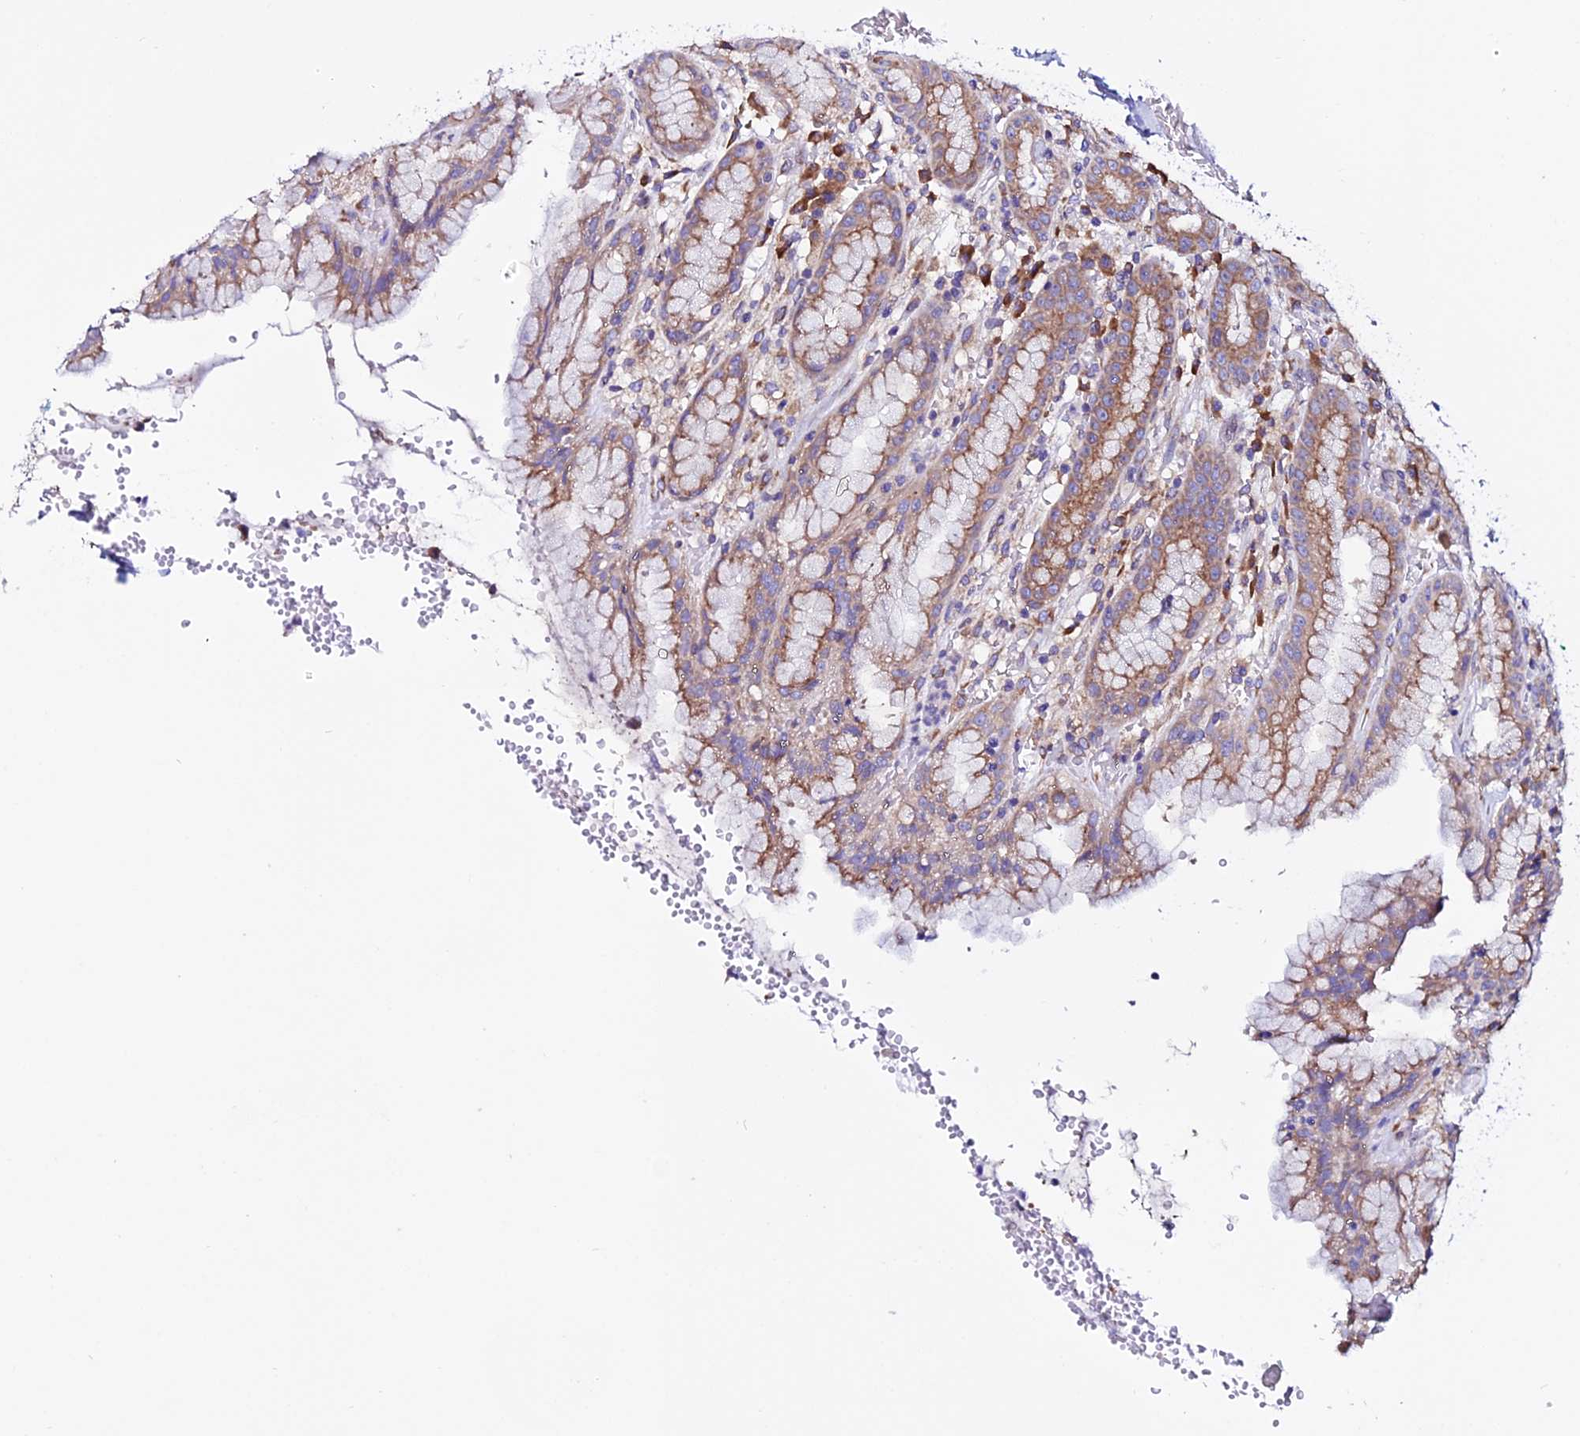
{"staining": {"intensity": "moderate", "quantity": ">75%", "location": "cytoplasmic/membranous"}, "tissue": "stomach", "cell_type": "Glandular cells", "image_type": "normal", "snomed": [{"axis": "morphology", "description": "Normal tissue, NOS"}, {"axis": "topography", "description": "Stomach, upper"}], "caption": "This histopathology image displays normal stomach stained with immunohistochemistry (IHC) to label a protein in brown. The cytoplasmic/membranous of glandular cells show moderate positivity for the protein. Nuclei are counter-stained blue.", "gene": "EEF1G", "patient": {"sex": "male", "age": 52}}